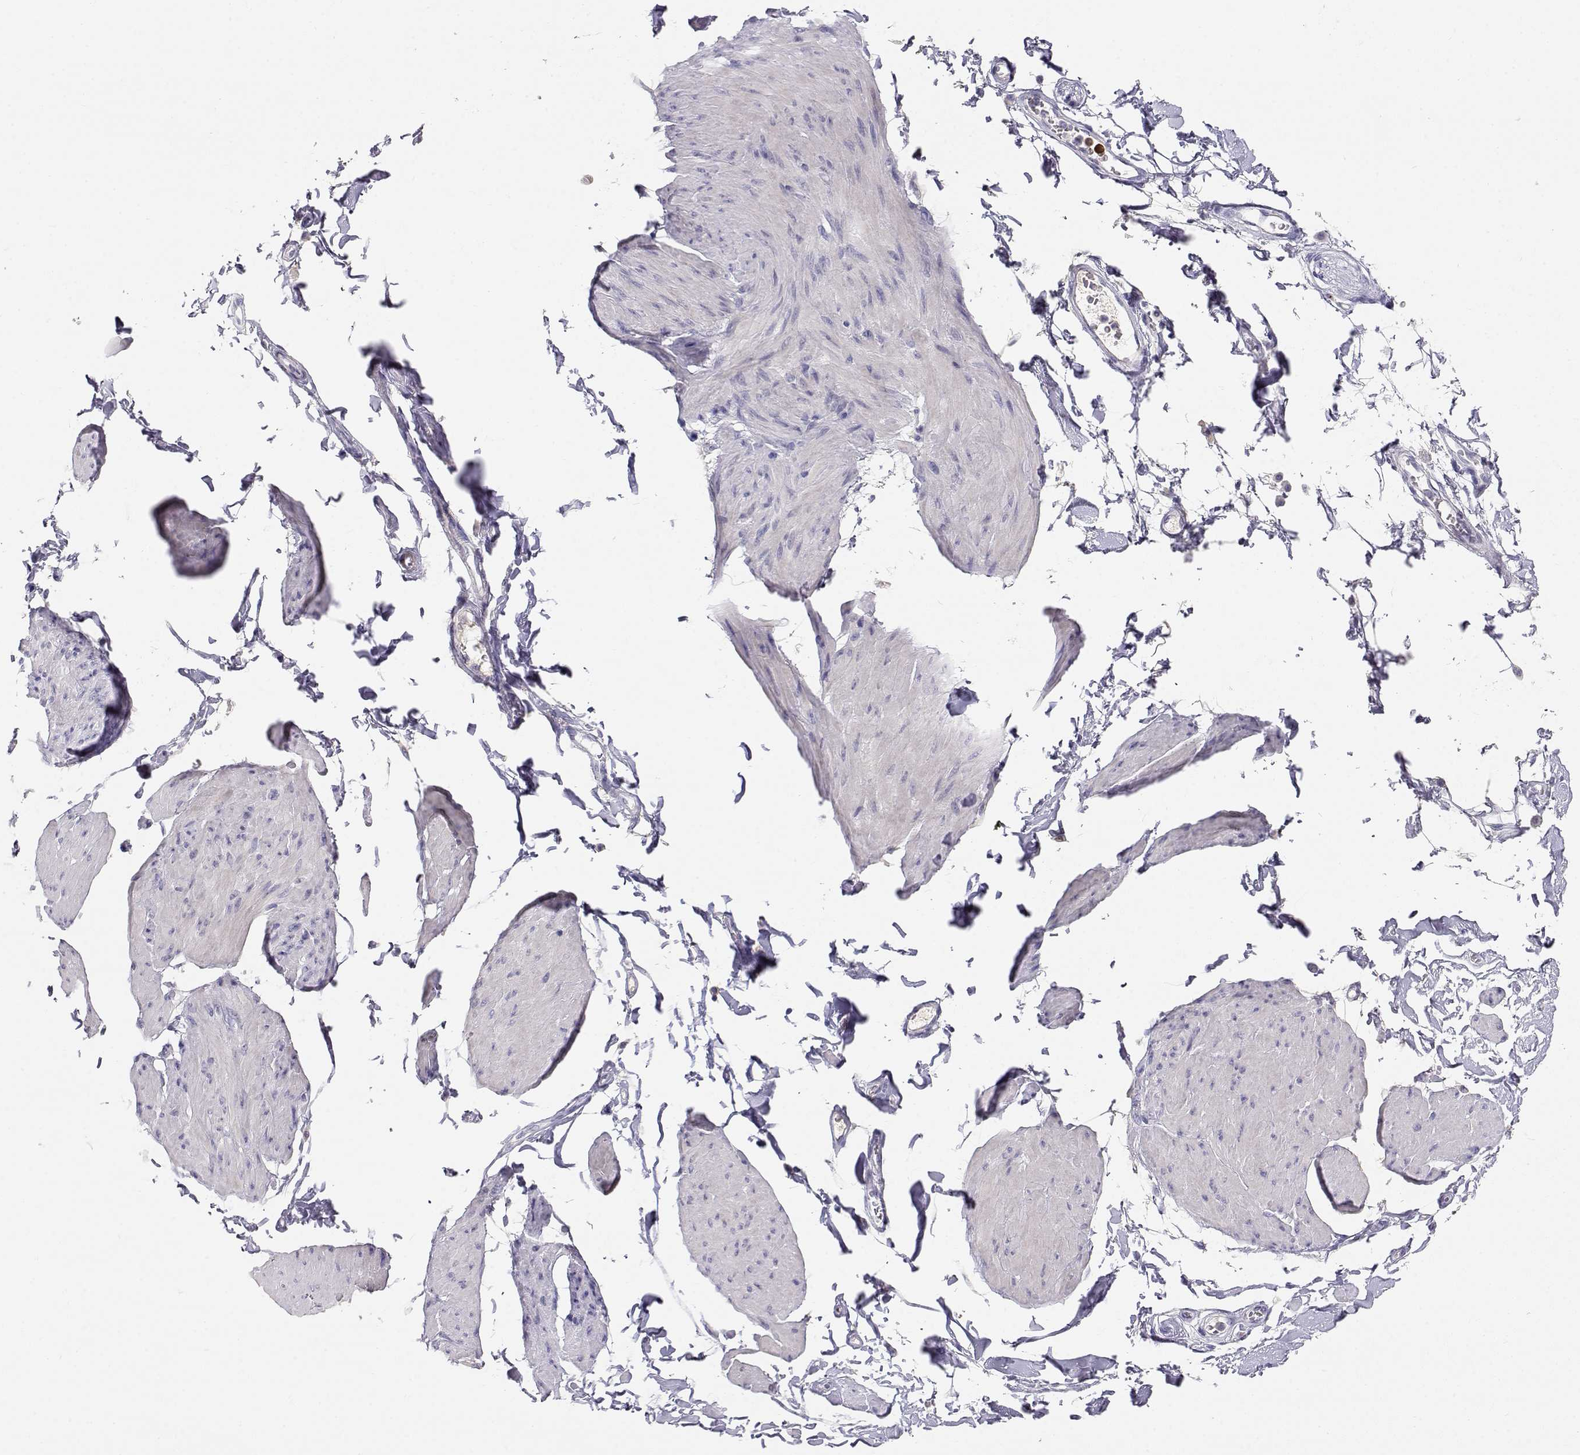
{"staining": {"intensity": "negative", "quantity": "none", "location": "none"}, "tissue": "smooth muscle", "cell_type": "Smooth muscle cells", "image_type": "normal", "snomed": [{"axis": "morphology", "description": "Normal tissue, NOS"}, {"axis": "topography", "description": "Adipose tissue"}, {"axis": "topography", "description": "Smooth muscle"}, {"axis": "topography", "description": "Peripheral nerve tissue"}], "caption": "Protein analysis of benign smooth muscle demonstrates no significant positivity in smooth muscle cells.", "gene": "CDHR1", "patient": {"sex": "male", "age": 83}}